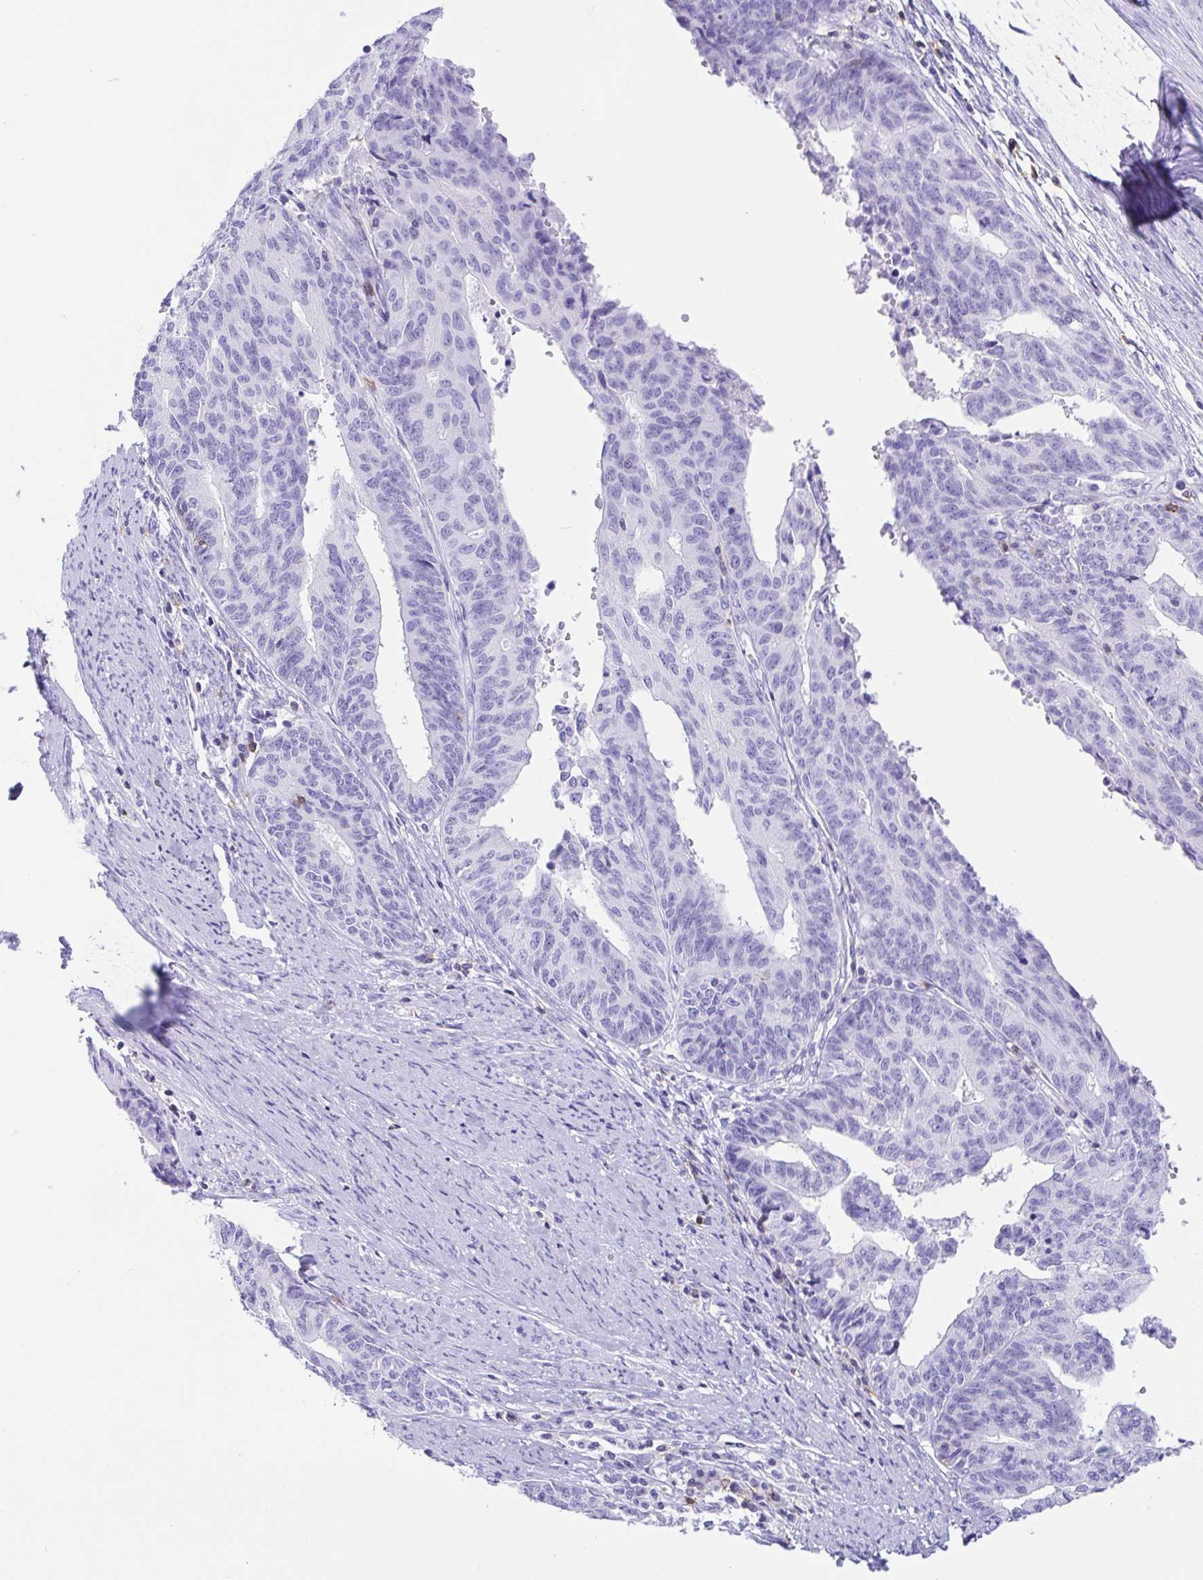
{"staining": {"intensity": "negative", "quantity": "none", "location": "none"}, "tissue": "endometrial cancer", "cell_type": "Tumor cells", "image_type": "cancer", "snomed": [{"axis": "morphology", "description": "Adenocarcinoma, NOS"}, {"axis": "topography", "description": "Endometrium"}], "caption": "Immunohistochemistry (IHC) of endometrial adenocarcinoma exhibits no positivity in tumor cells.", "gene": "CD5", "patient": {"sex": "female", "age": 65}}